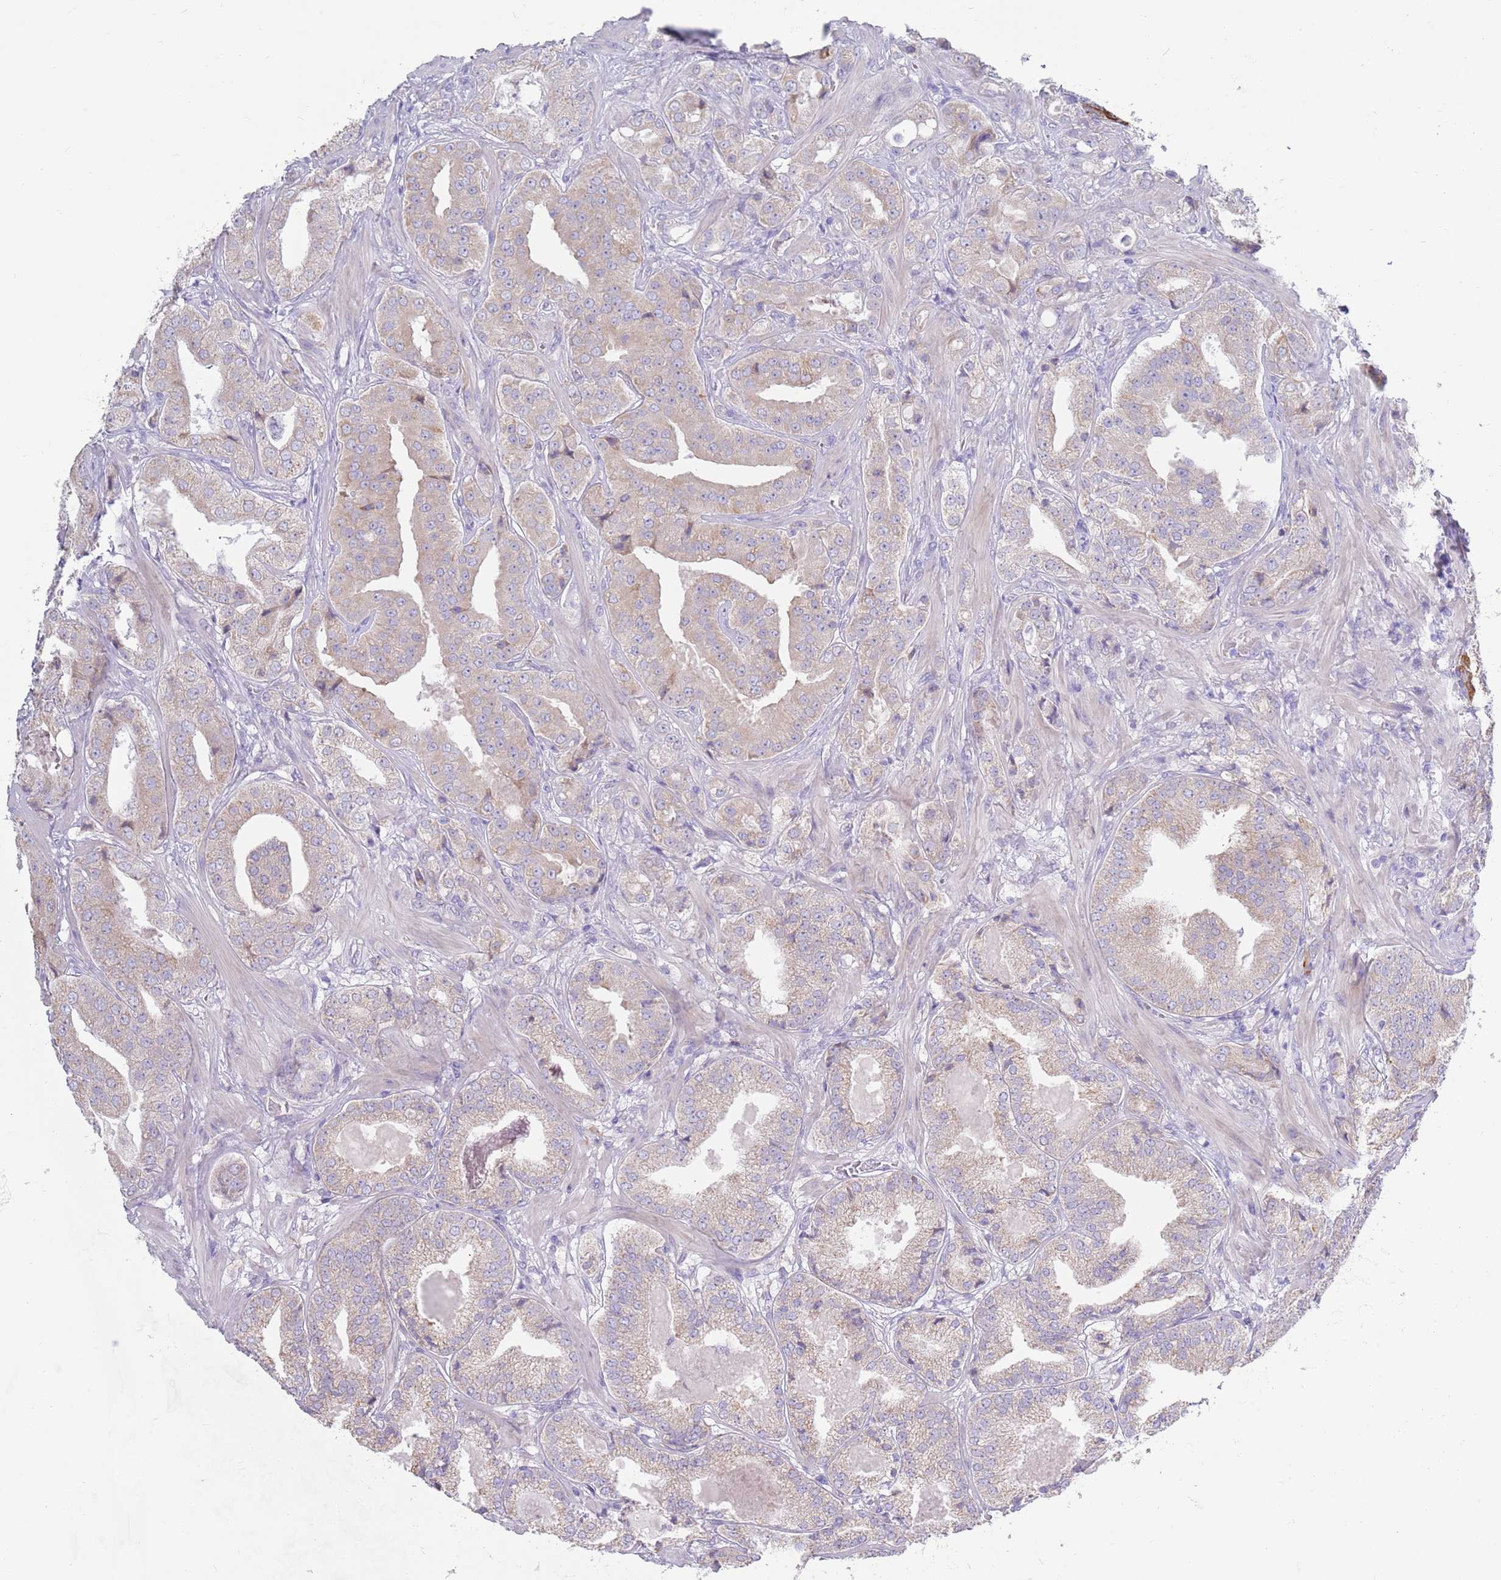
{"staining": {"intensity": "weak", "quantity": "<25%", "location": "cytoplasmic/membranous"}, "tissue": "prostate cancer", "cell_type": "Tumor cells", "image_type": "cancer", "snomed": [{"axis": "morphology", "description": "Adenocarcinoma, High grade"}, {"axis": "topography", "description": "Prostate"}], "caption": "The image exhibits no staining of tumor cells in adenocarcinoma (high-grade) (prostate).", "gene": "CCDC149", "patient": {"sex": "male", "age": 63}}